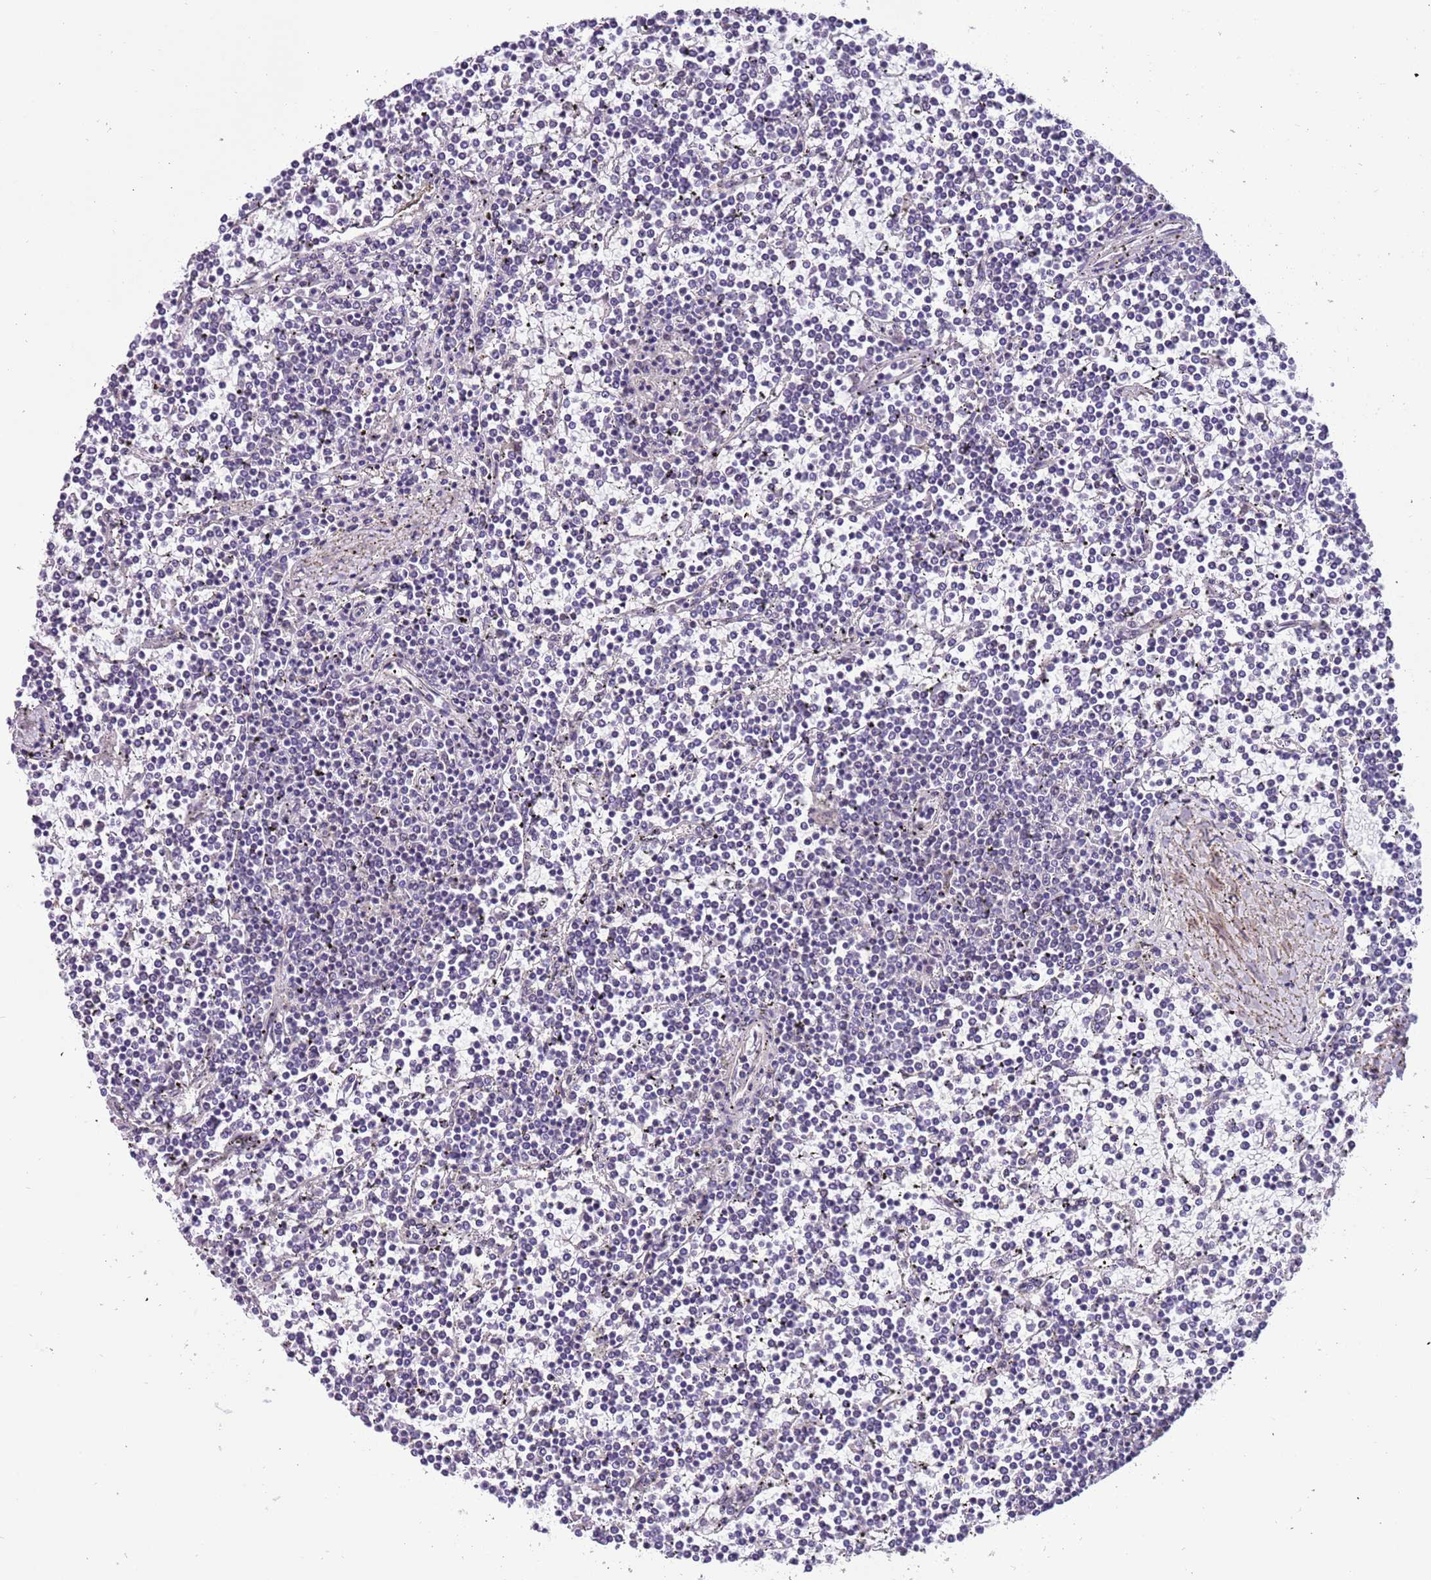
{"staining": {"intensity": "negative", "quantity": "none", "location": "none"}, "tissue": "lymphoma", "cell_type": "Tumor cells", "image_type": "cancer", "snomed": [{"axis": "morphology", "description": "Malignant lymphoma, non-Hodgkin's type, Low grade"}, {"axis": "topography", "description": "Spleen"}], "caption": "Tumor cells are negative for brown protein staining in malignant lymphoma, non-Hodgkin's type (low-grade). (DAB (3,3'-diaminobenzidine) IHC visualized using brightfield microscopy, high magnification).", "gene": "PLEKHH1", "patient": {"sex": "female", "age": 19}}